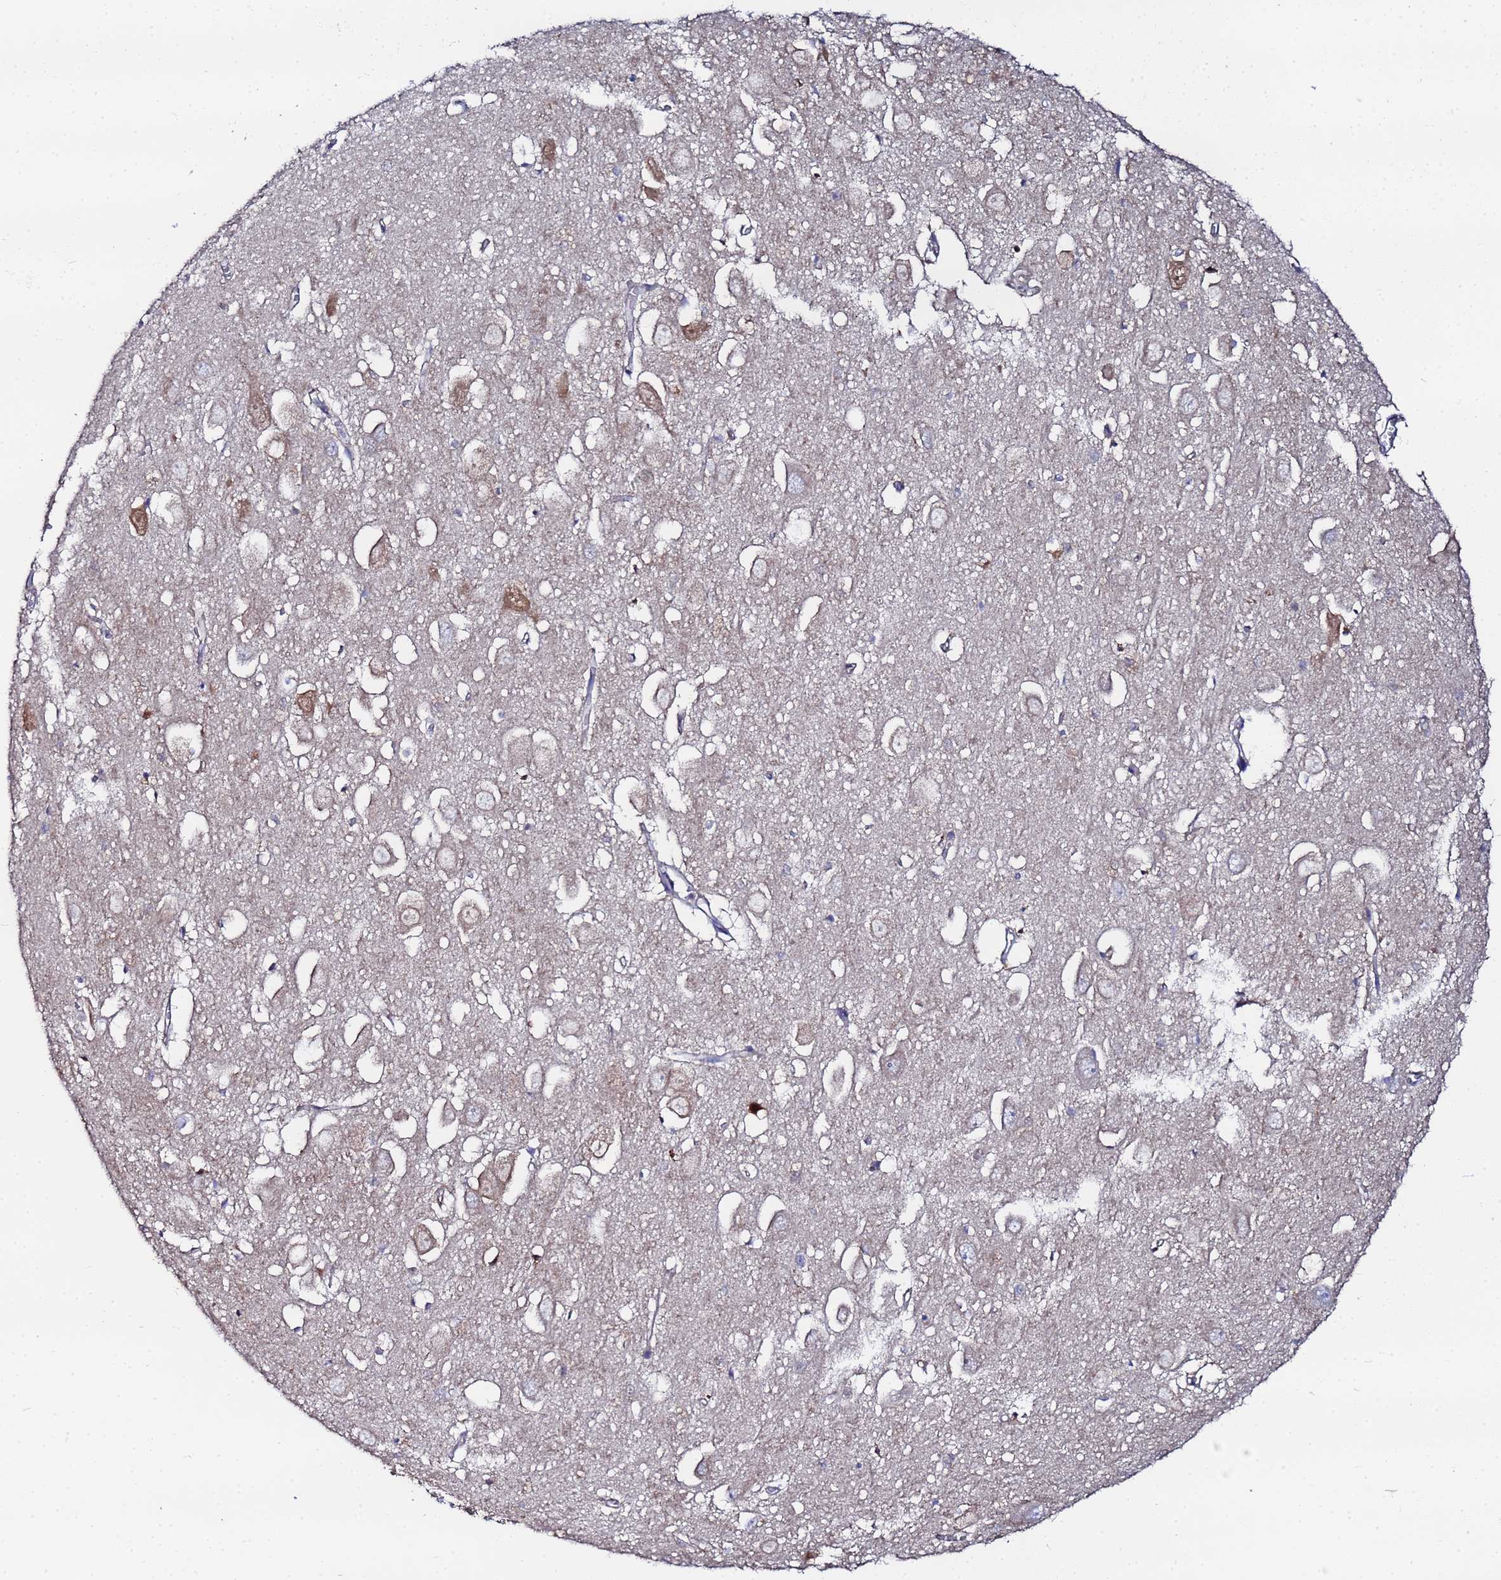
{"staining": {"intensity": "weak", "quantity": "25%-75%", "location": "cytoplasmic/membranous"}, "tissue": "hippocampus", "cell_type": "Glial cells", "image_type": "normal", "snomed": [{"axis": "morphology", "description": "Normal tissue, NOS"}, {"axis": "topography", "description": "Hippocampus"}], "caption": "Immunohistochemistry (IHC) of unremarkable human hippocampus reveals low levels of weak cytoplasmic/membranous expression in about 25%-75% of glial cells. The staining is performed using DAB (3,3'-diaminobenzidine) brown chromogen to label protein expression. The nuclei are counter-stained blue using hematoxylin.", "gene": "FAHD2A", "patient": {"sex": "female", "age": 64}}